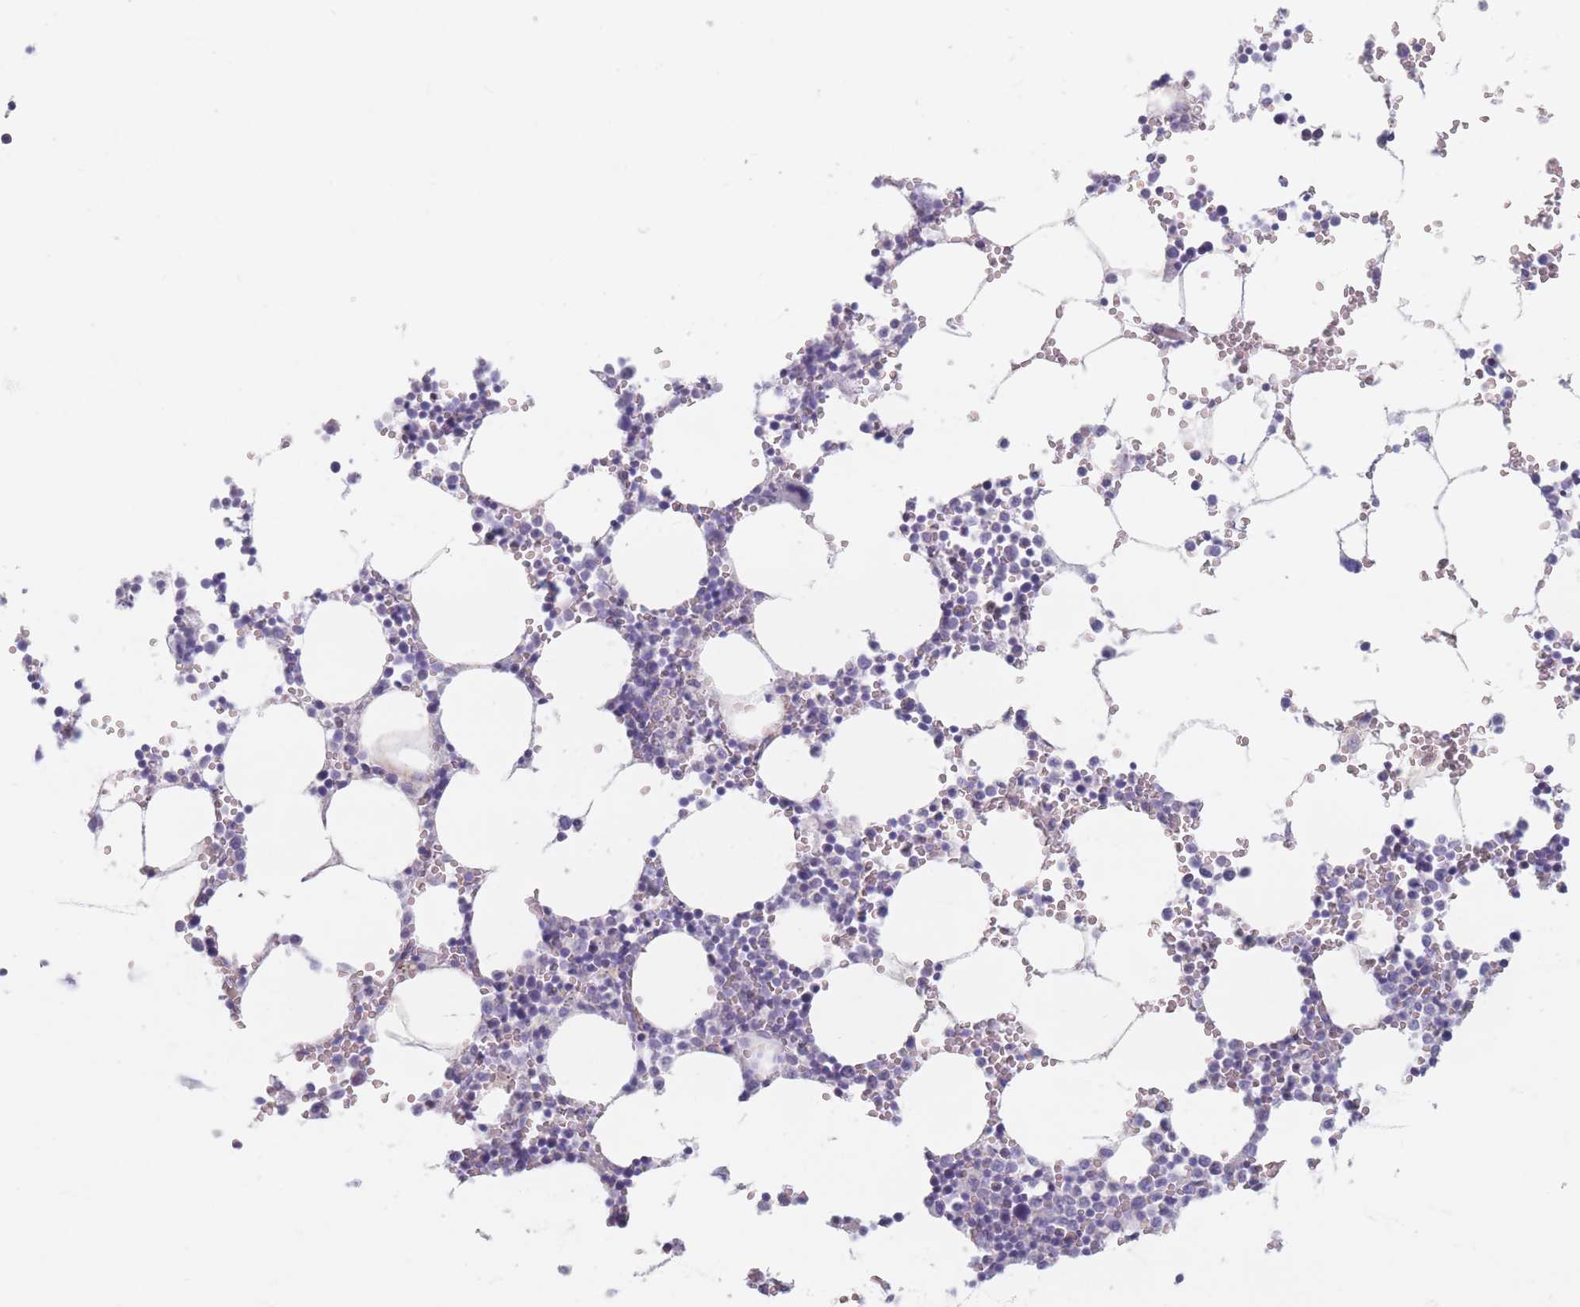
{"staining": {"intensity": "negative", "quantity": "none", "location": "none"}, "tissue": "bone marrow", "cell_type": "Hematopoietic cells", "image_type": "normal", "snomed": [{"axis": "morphology", "description": "Normal tissue, NOS"}, {"axis": "topography", "description": "Bone marrow"}], "caption": "Hematopoietic cells are negative for protein expression in benign human bone marrow. The staining is performed using DAB brown chromogen with nuclei counter-stained in using hematoxylin.", "gene": "PIGM", "patient": {"sex": "female", "age": 64}}